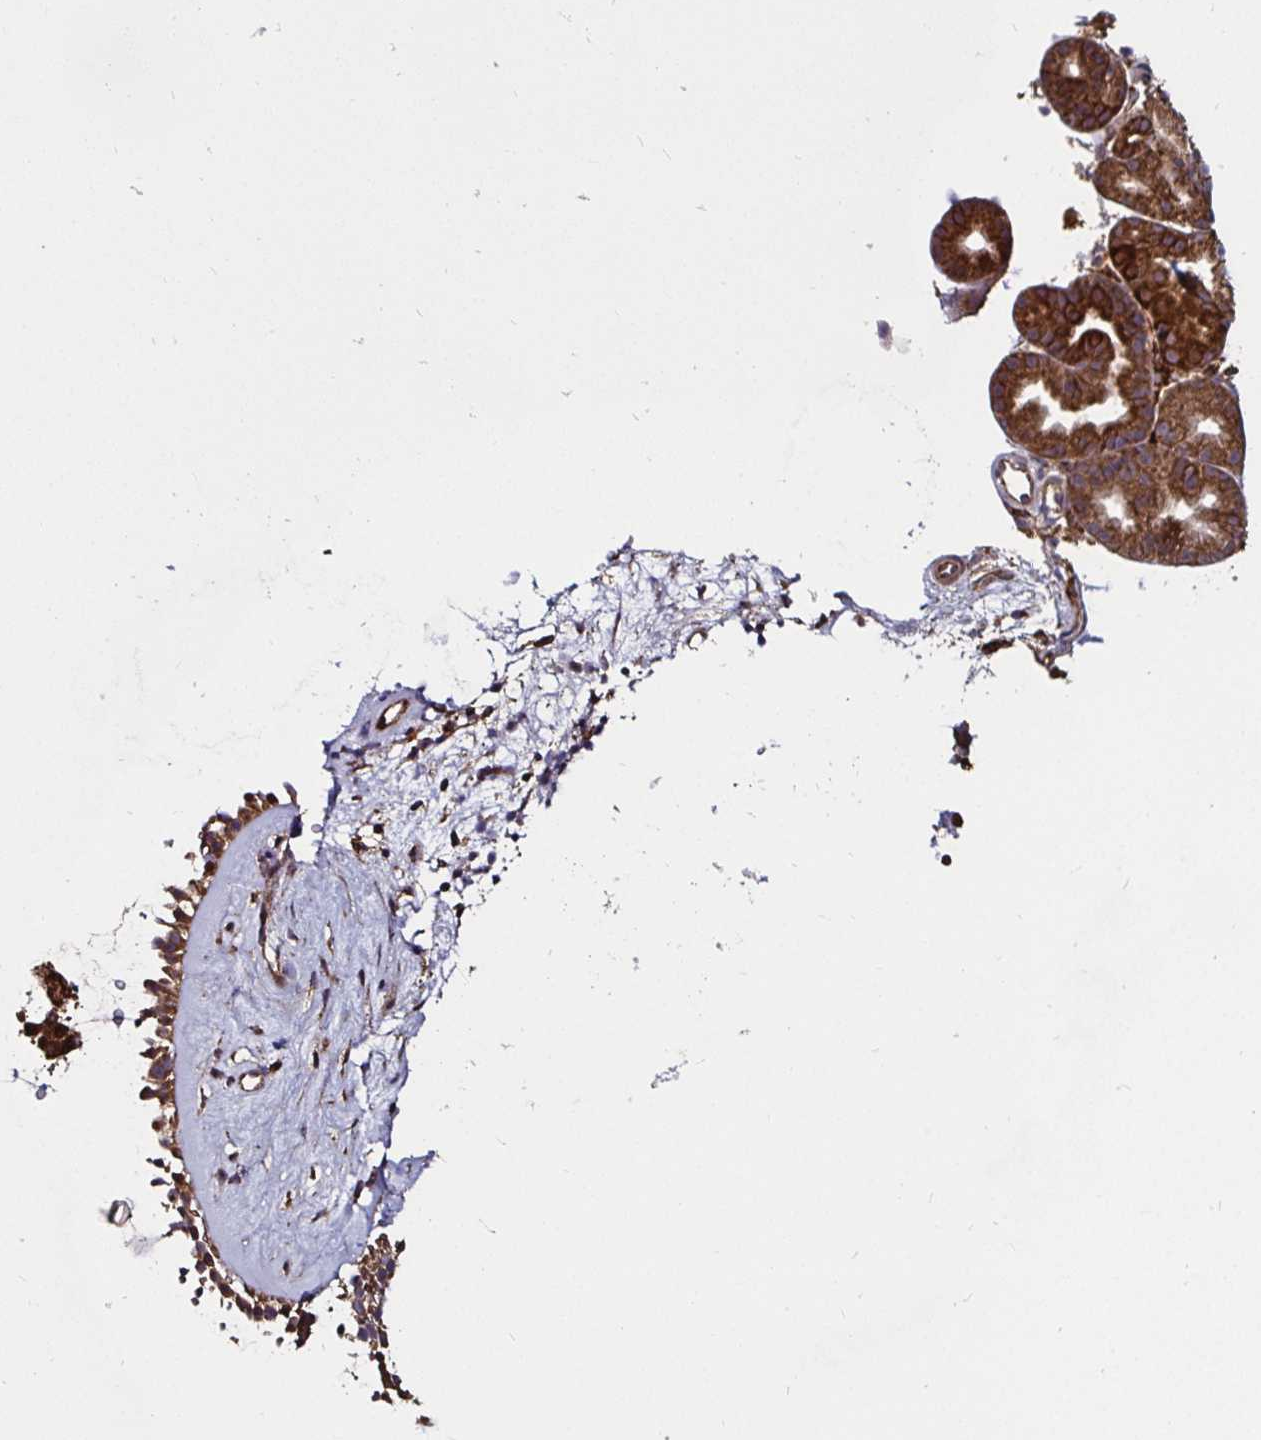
{"staining": {"intensity": "strong", "quantity": ">75%", "location": "cytoplasmic/membranous"}, "tissue": "nasopharynx", "cell_type": "Respiratory epithelial cells", "image_type": "normal", "snomed": [{"axis": "morphology", "description": "Normal tissue, NOS"}, {"axis": "topography", "description": "Nasopharynx"}], "caption": "DAB immunohistochemical staining of unremarkable human nasopharynx demonstrates strong cytoplasmic/membranous protein expression in approximately >75% of respiratory epithelial cells.", "gene": "MLST8", "patient": {"sex": "male", "age": 32}}